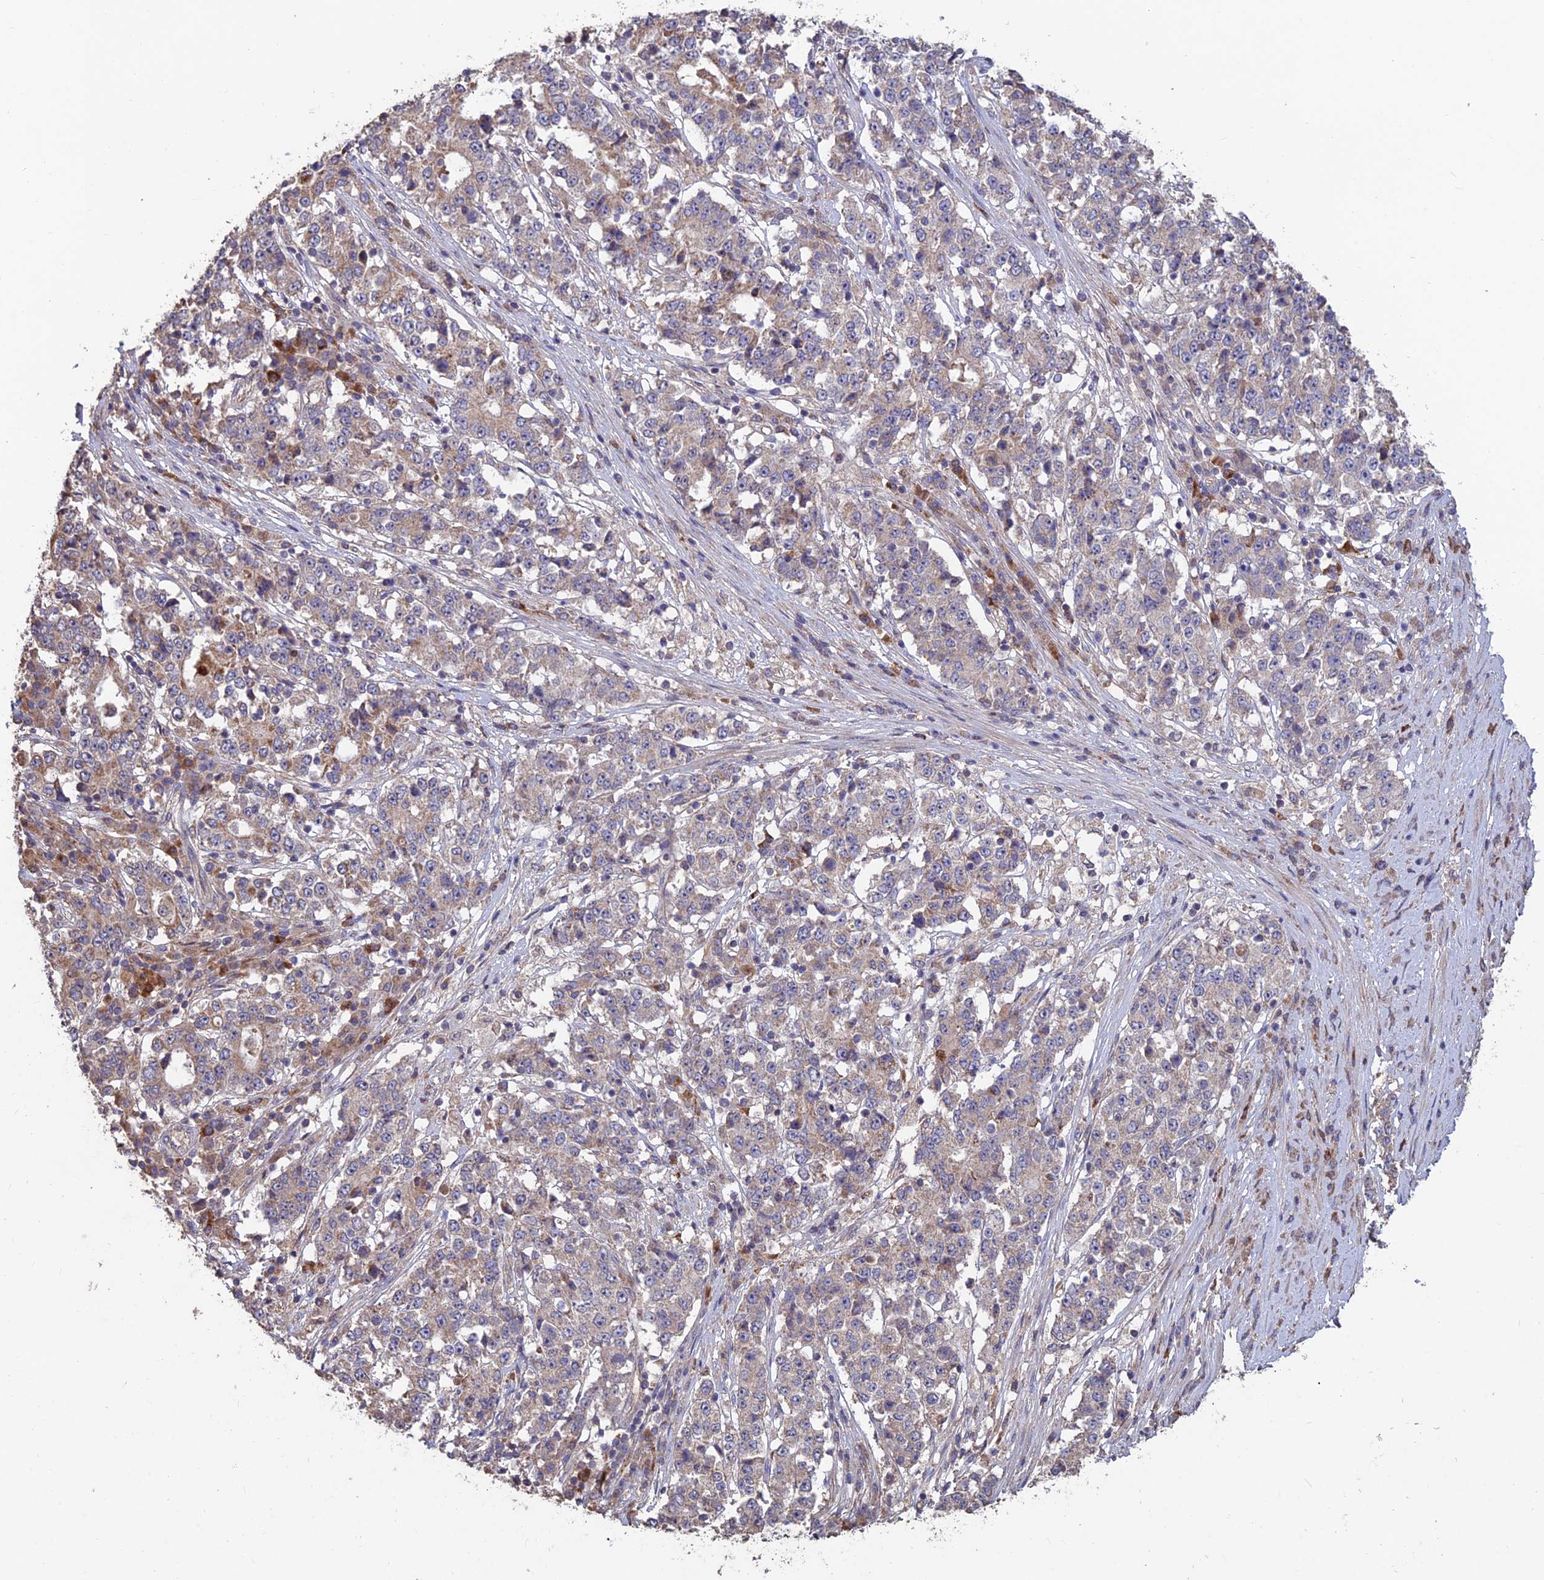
{"staining": {"intensity": "weak", "quantity": "25%-75%", "location": "cytoplasmic/membranous"}, "tissue": "stomach cancer", "cell_type": "Tumor cells", "image_type": "cancer", "snomed": [{"axis": "morphology", "description": "Adenocarcinoma, NOS"}, {"axis": "topography", "description": "Stomach"}], "caption": "DAB (3,3'-diaminobenzidine) immunohistochemical staining of human stomach cancer (adenocarcinoma) exhibits weak cytoplasmic/membranous protein positivity in approximately 25%-75% of tumor cells.", "gene": "SHISA5", "patient": {"sex": "male", "age": 59}}